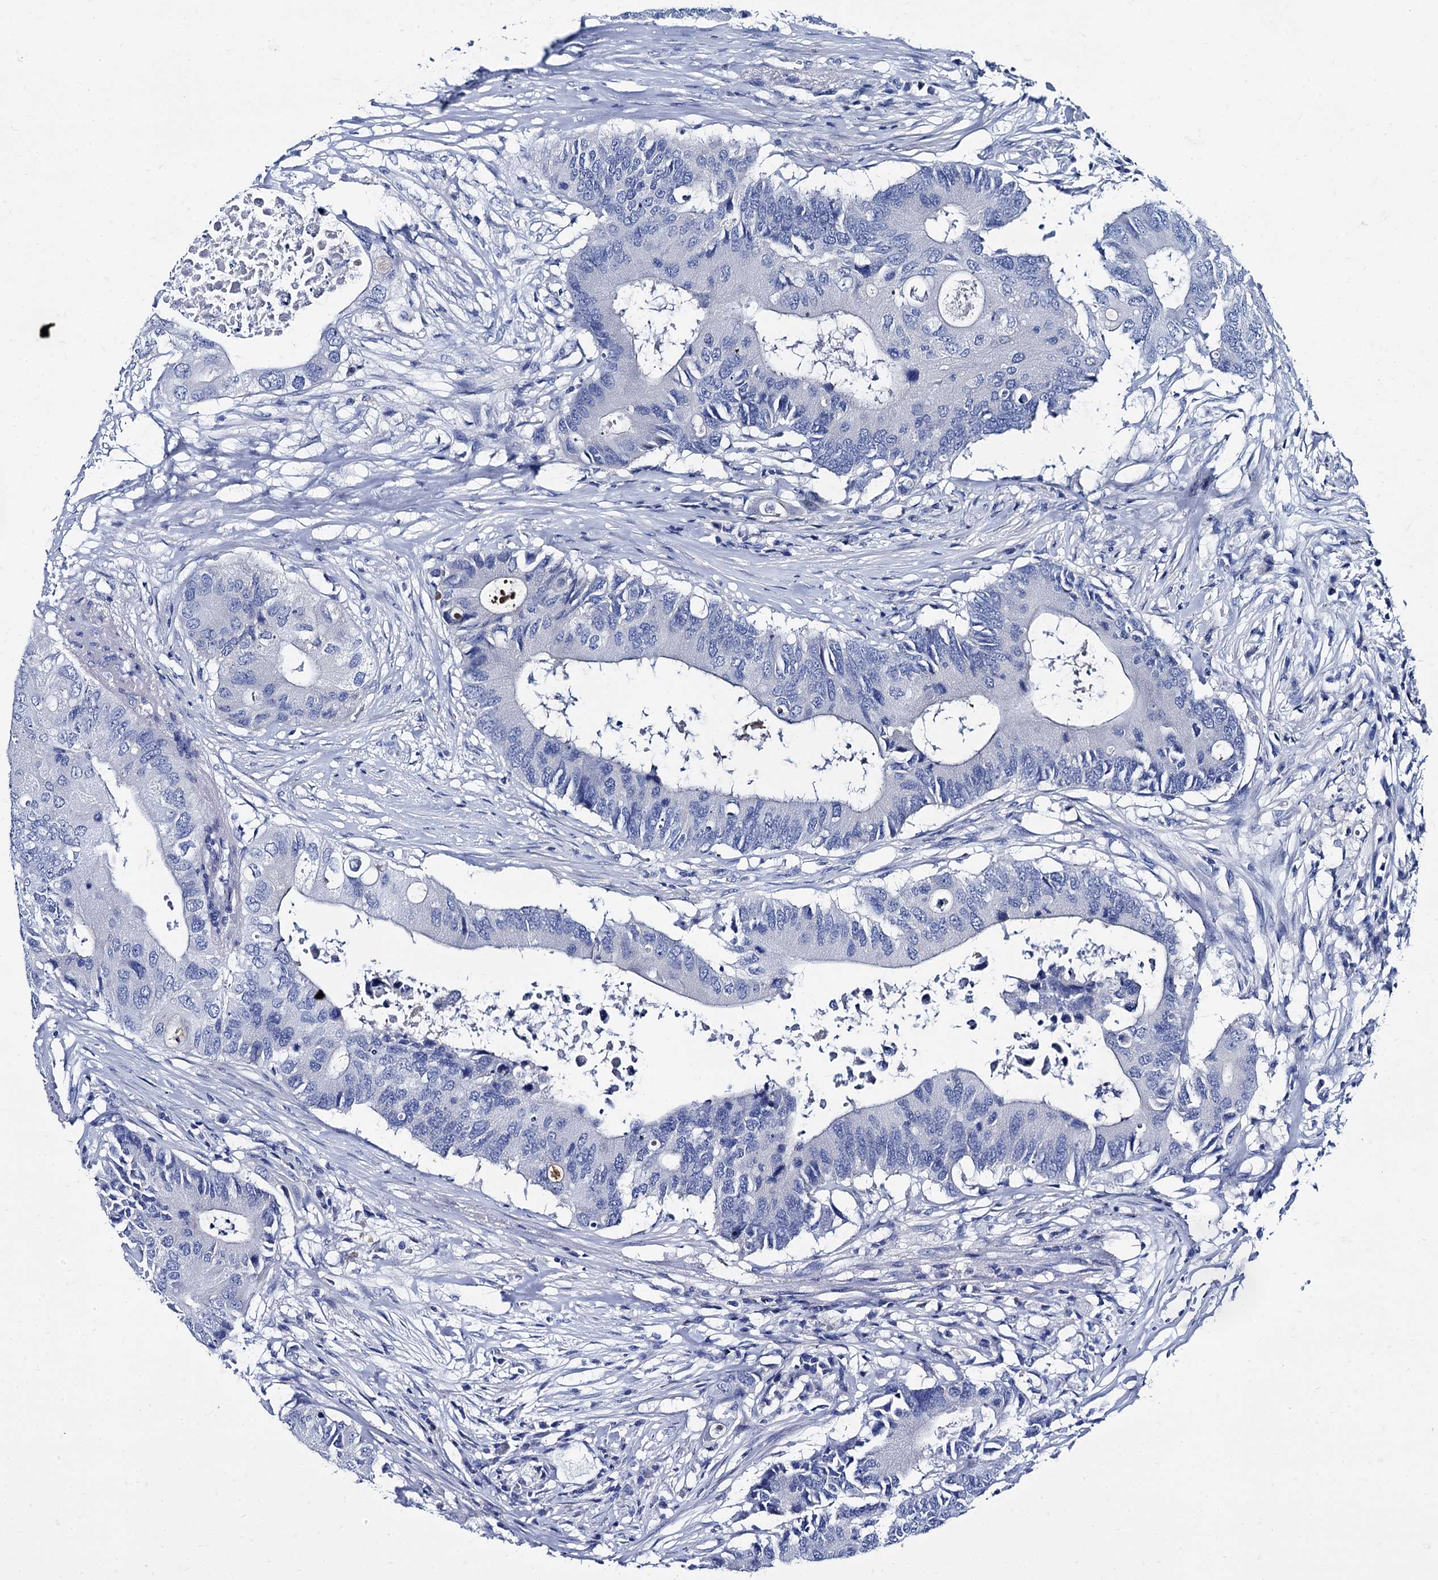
{"staining": {"intensity": "negative", "quantity": "none", "location": "none"}, "tissue": "colorectal cancer", "cell_type": "Tumor cells", "image_type": "cancer", "snomed": [{"axis": "morphology", "description": "Adenocarcinoma, NOS"}, {"axis": "topography", "description": "Colon"}], "caption": "Tumor cells are negative for protein expression in human colorectal adenocarcinoma.", "gene": "TMEM72", "patient": {"sex": "male", "age": 71}}